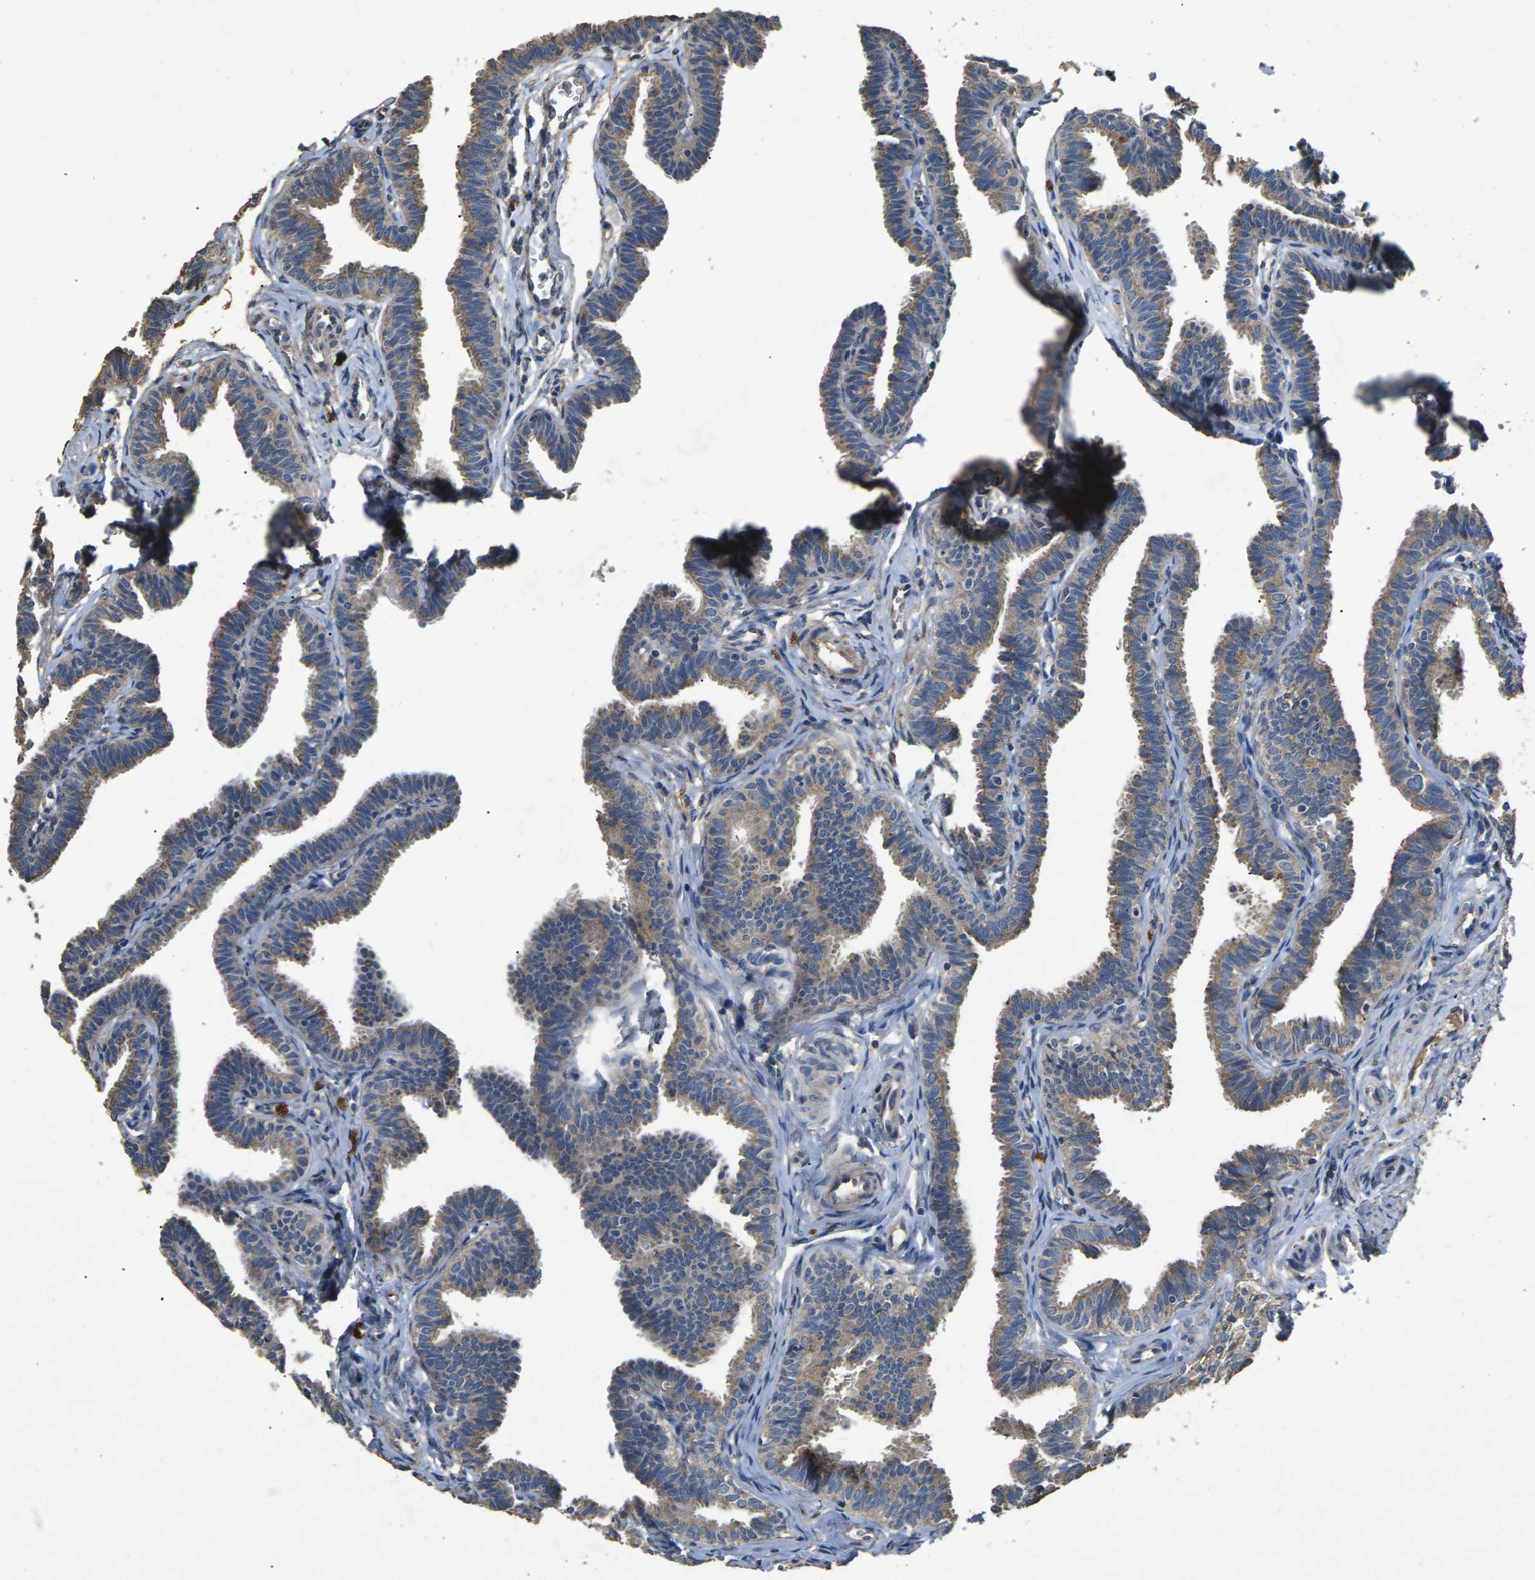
{"staining": {"intensity": "weak", "quantity": ">75%", "location": "cytoplasmic/membranous"}, "tissue": "fallopian tube", "cell_type": "Glandular cells", "image_type": "normal", "snomed": [{"axis": "morphology", "description": "Normal tissue, NOS"}, {"axis": "topography", "description": "Fallopian tube"}, {"axis": "topography", "description": "Ovary"}], "caption": "IHC (DAB) staining of normal human fallopian tube demonstrates weak cytoplasmic/membranous protein expression in about >75% of glandular cells.", "gene": "B4GAT1", "patient": {"sex": "female", "age": 23}}